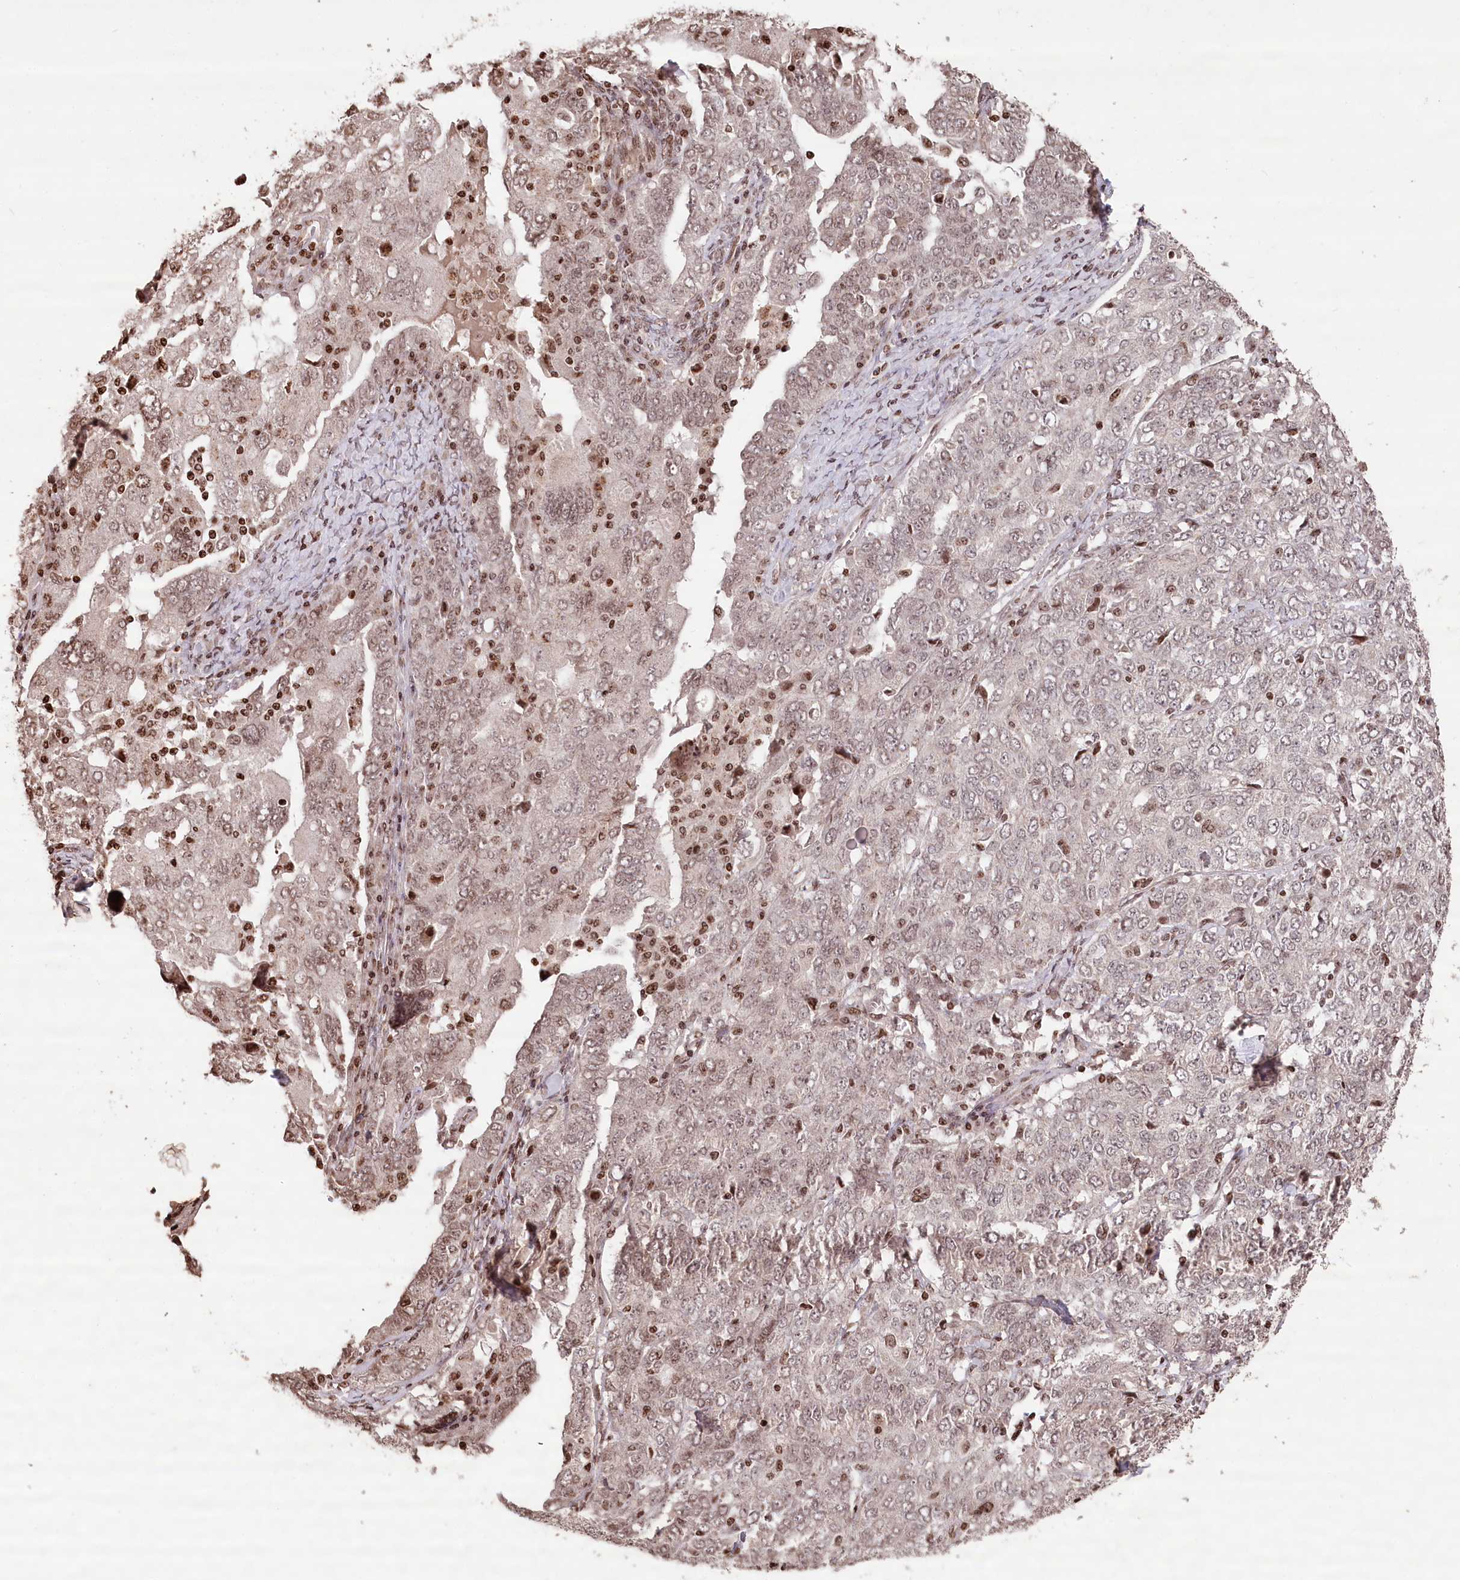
{"staining": {"intensity": "moderate", "quantity": "<25%", "location": "nuclear"}, "tissue": "ovarian cancer", "cell_type": "Tumor cells", "image_type": "cancer", "snomed": [{"axis": "morphology", "description": "Carcinoma, endometroid"}, {"axis": "topography", "description": "Ovary"}], "caption": "Protein staining of ovarian cancer tissue reveals moderate nuclear staining in about <25% of tumor cells. The protein is stained brown, and the nuclei are stained in blue (DAB (3,3'-diaminobenzidine) IHC with brightfield microscopy, high magnification).", "gene": "CCSER2", "patient": {"sex": "female", "age": 62}}